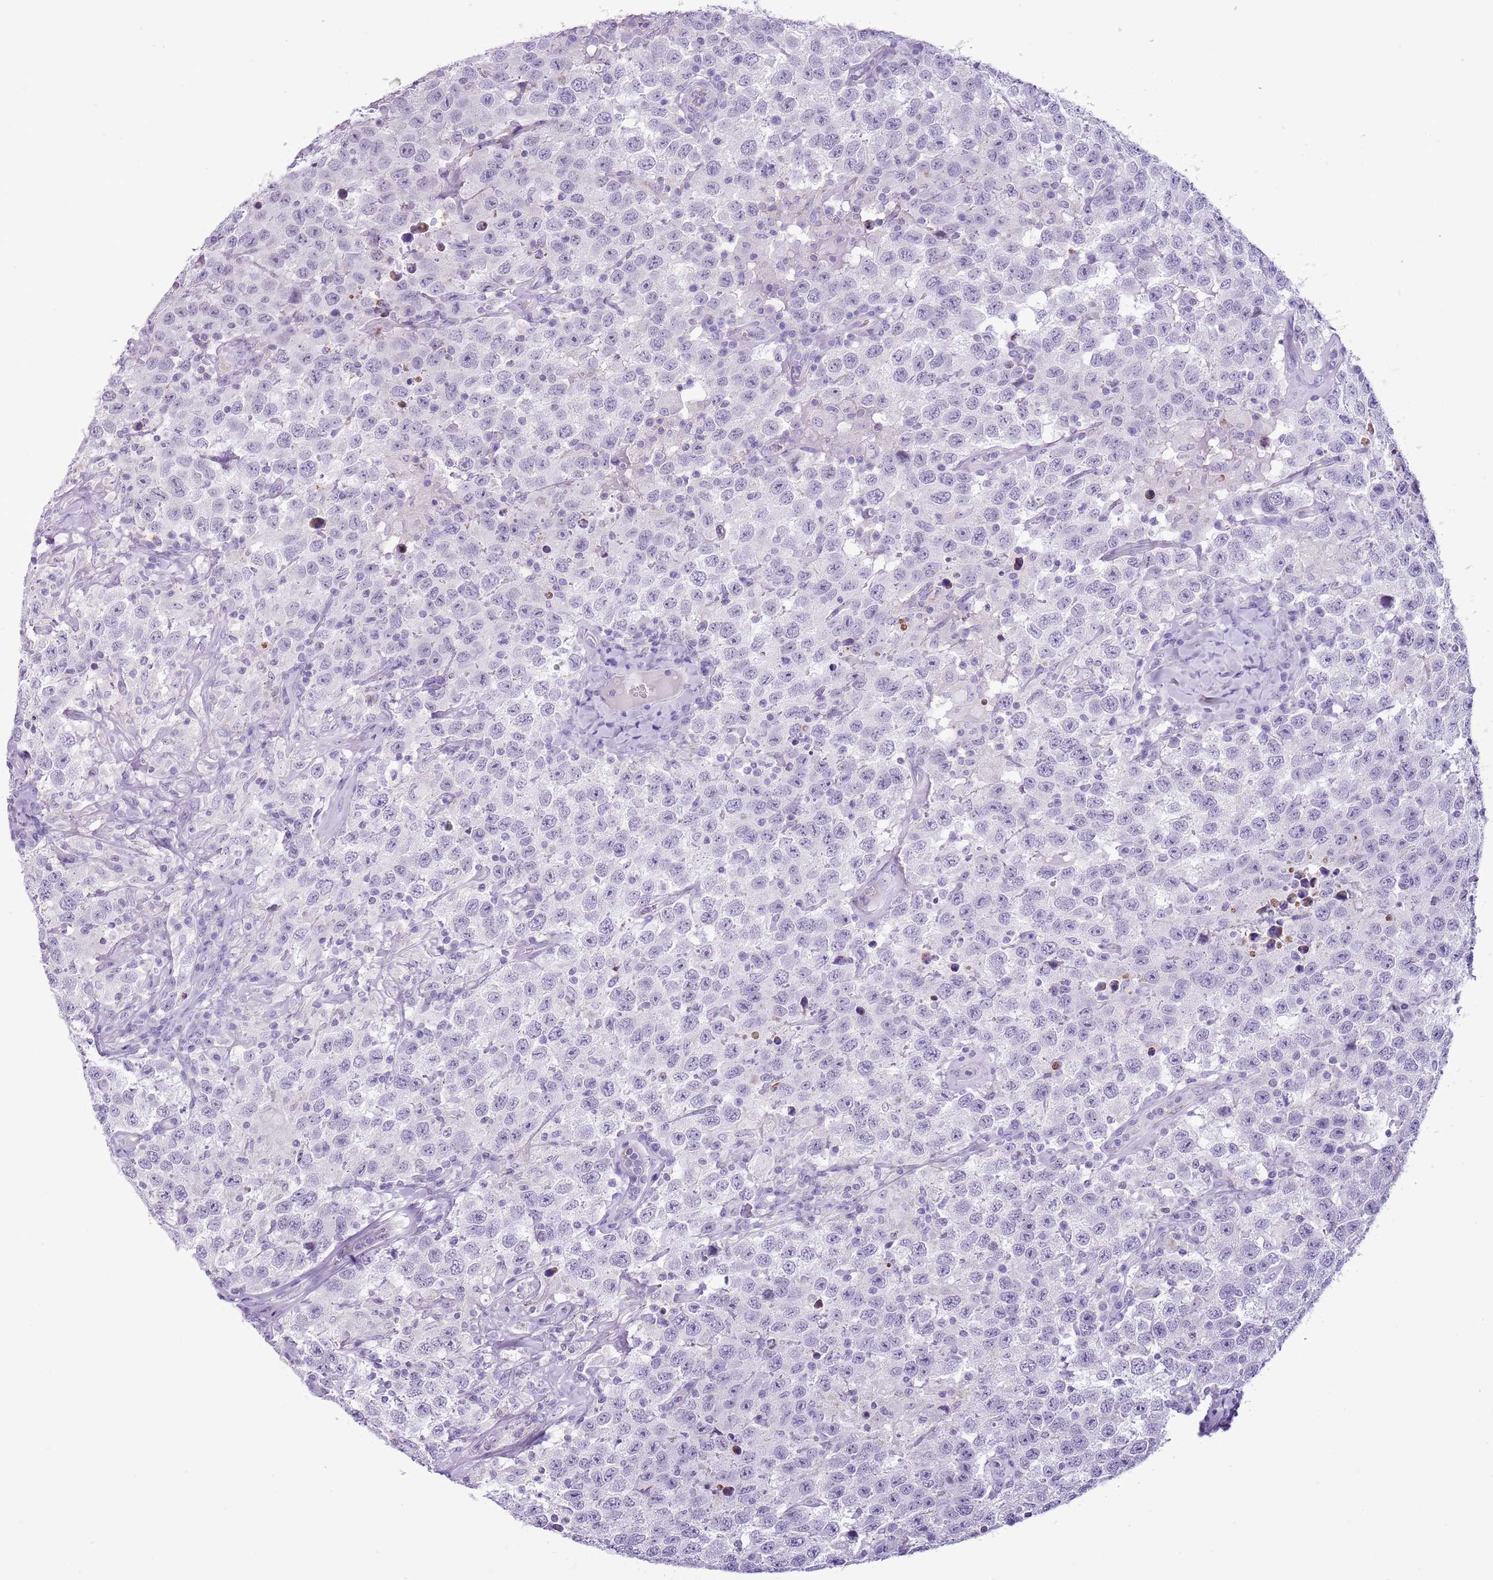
{"staining": {"intensity": "negative", "quantity": "none", "location": "none"}, "tissue": "testis cancer", "cell_type": "Tumor cells", "image_type": "cancer", "snomed": [{"axis": "morphology", "description": "Seminoma, NOS"}, {"axis": "topography", "description": "Testis"}], "caption": "Immunohistochemistry of testis cancer exhibits no staining in tumor cells.", "gene": "SLC23A1", "patient": {"sex": "male", "age": 41}}